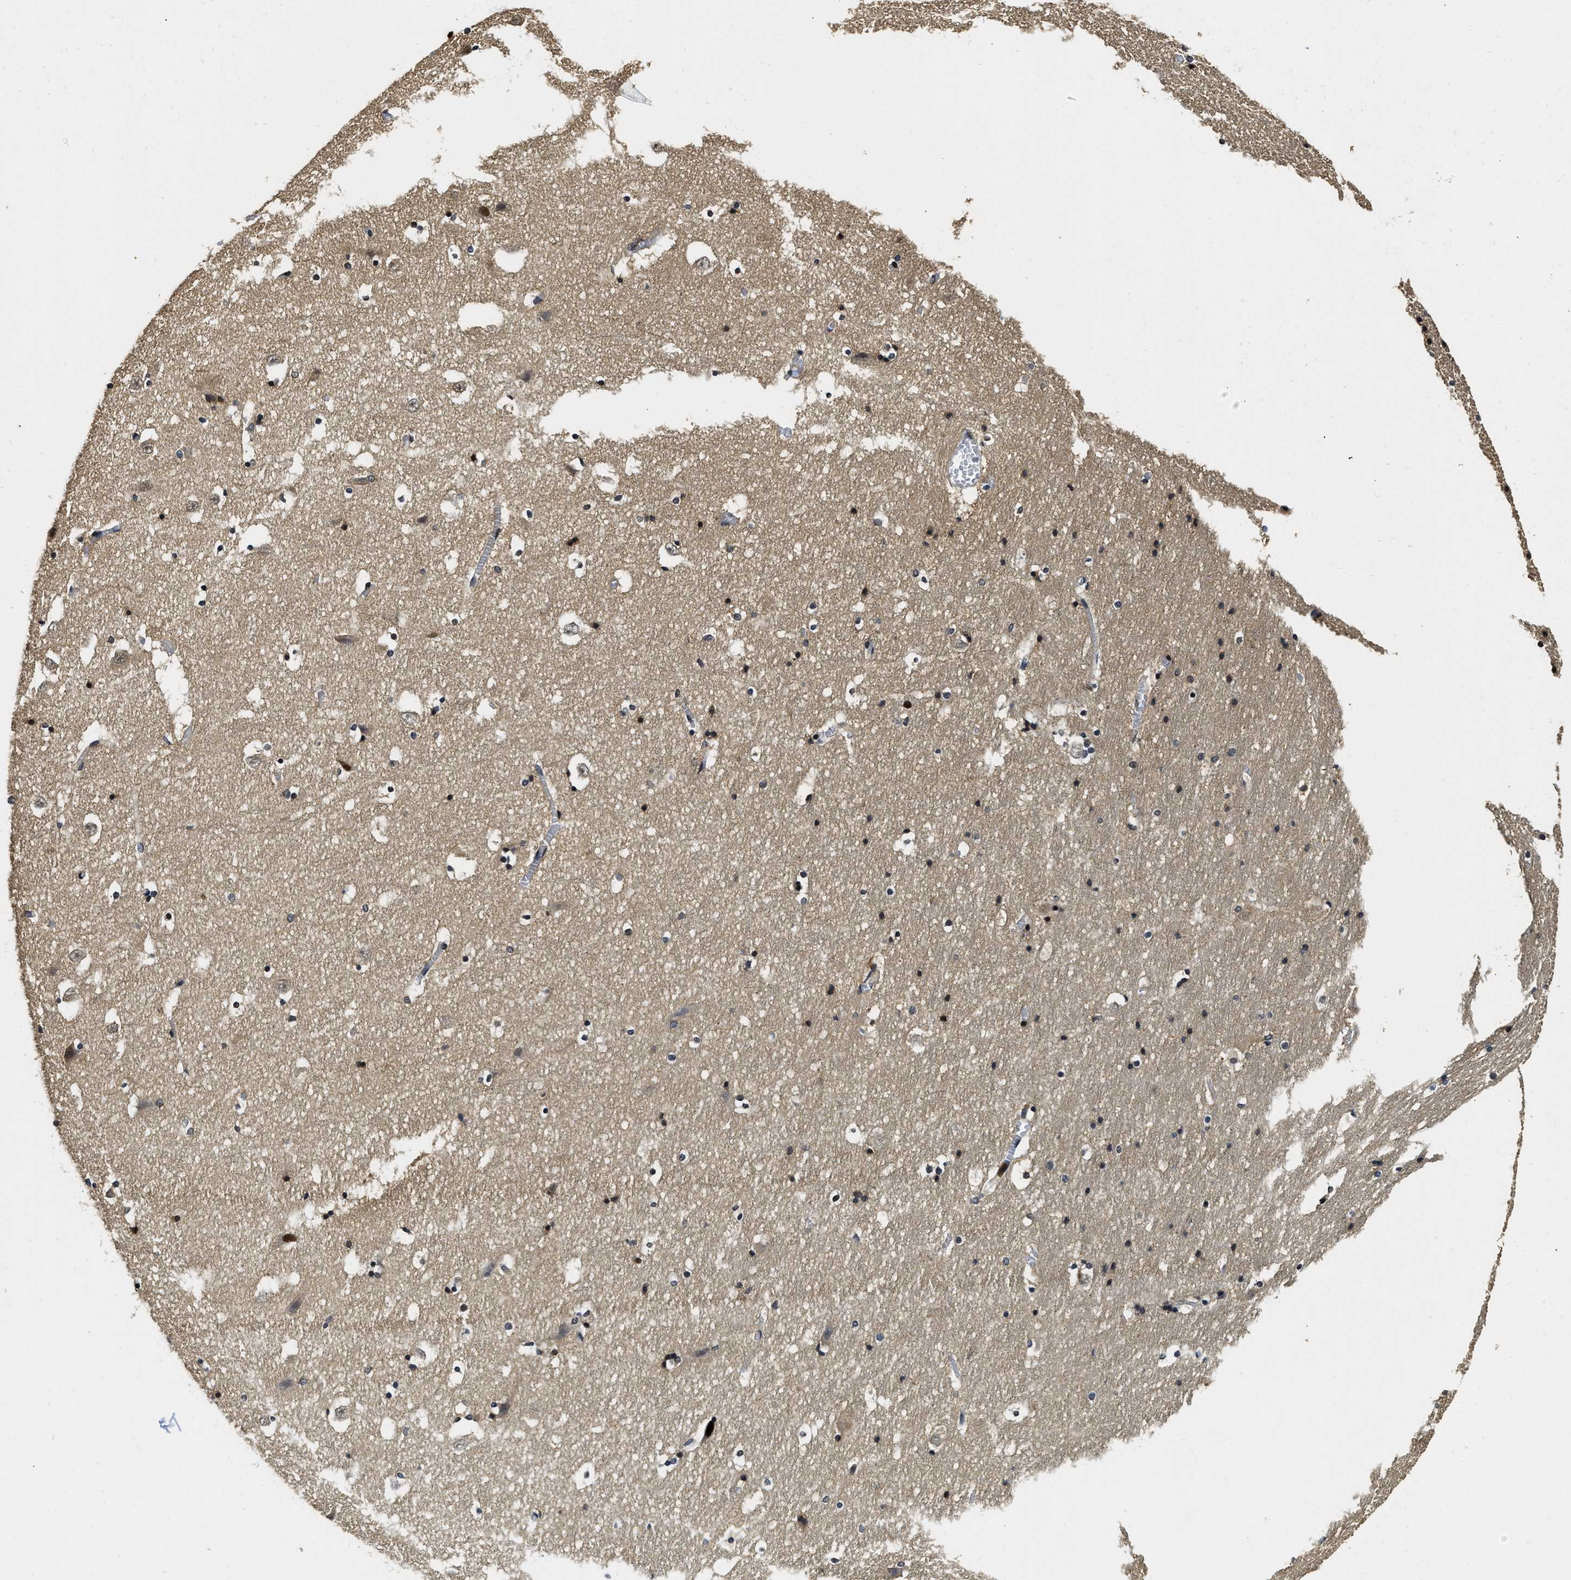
{"staining": {"intensity": "strong", "quantity": "25%-75%", "location": "nuclear"}, "tissue": "hippocampus", "cell_type": "Glial cells", "image_type": "normal", "snomed": [{"axis": "morphology", "description": "Normal tissue, NOS"}, {"axis": "topography", "description": "Hippocampus"}], "caption": "Unremarkable hippocampus displays strong nuclear staining in approximately 25%-75% of glial cells.", "gene": "ADSL", "patient": {"sex": "male", "age": 45}}